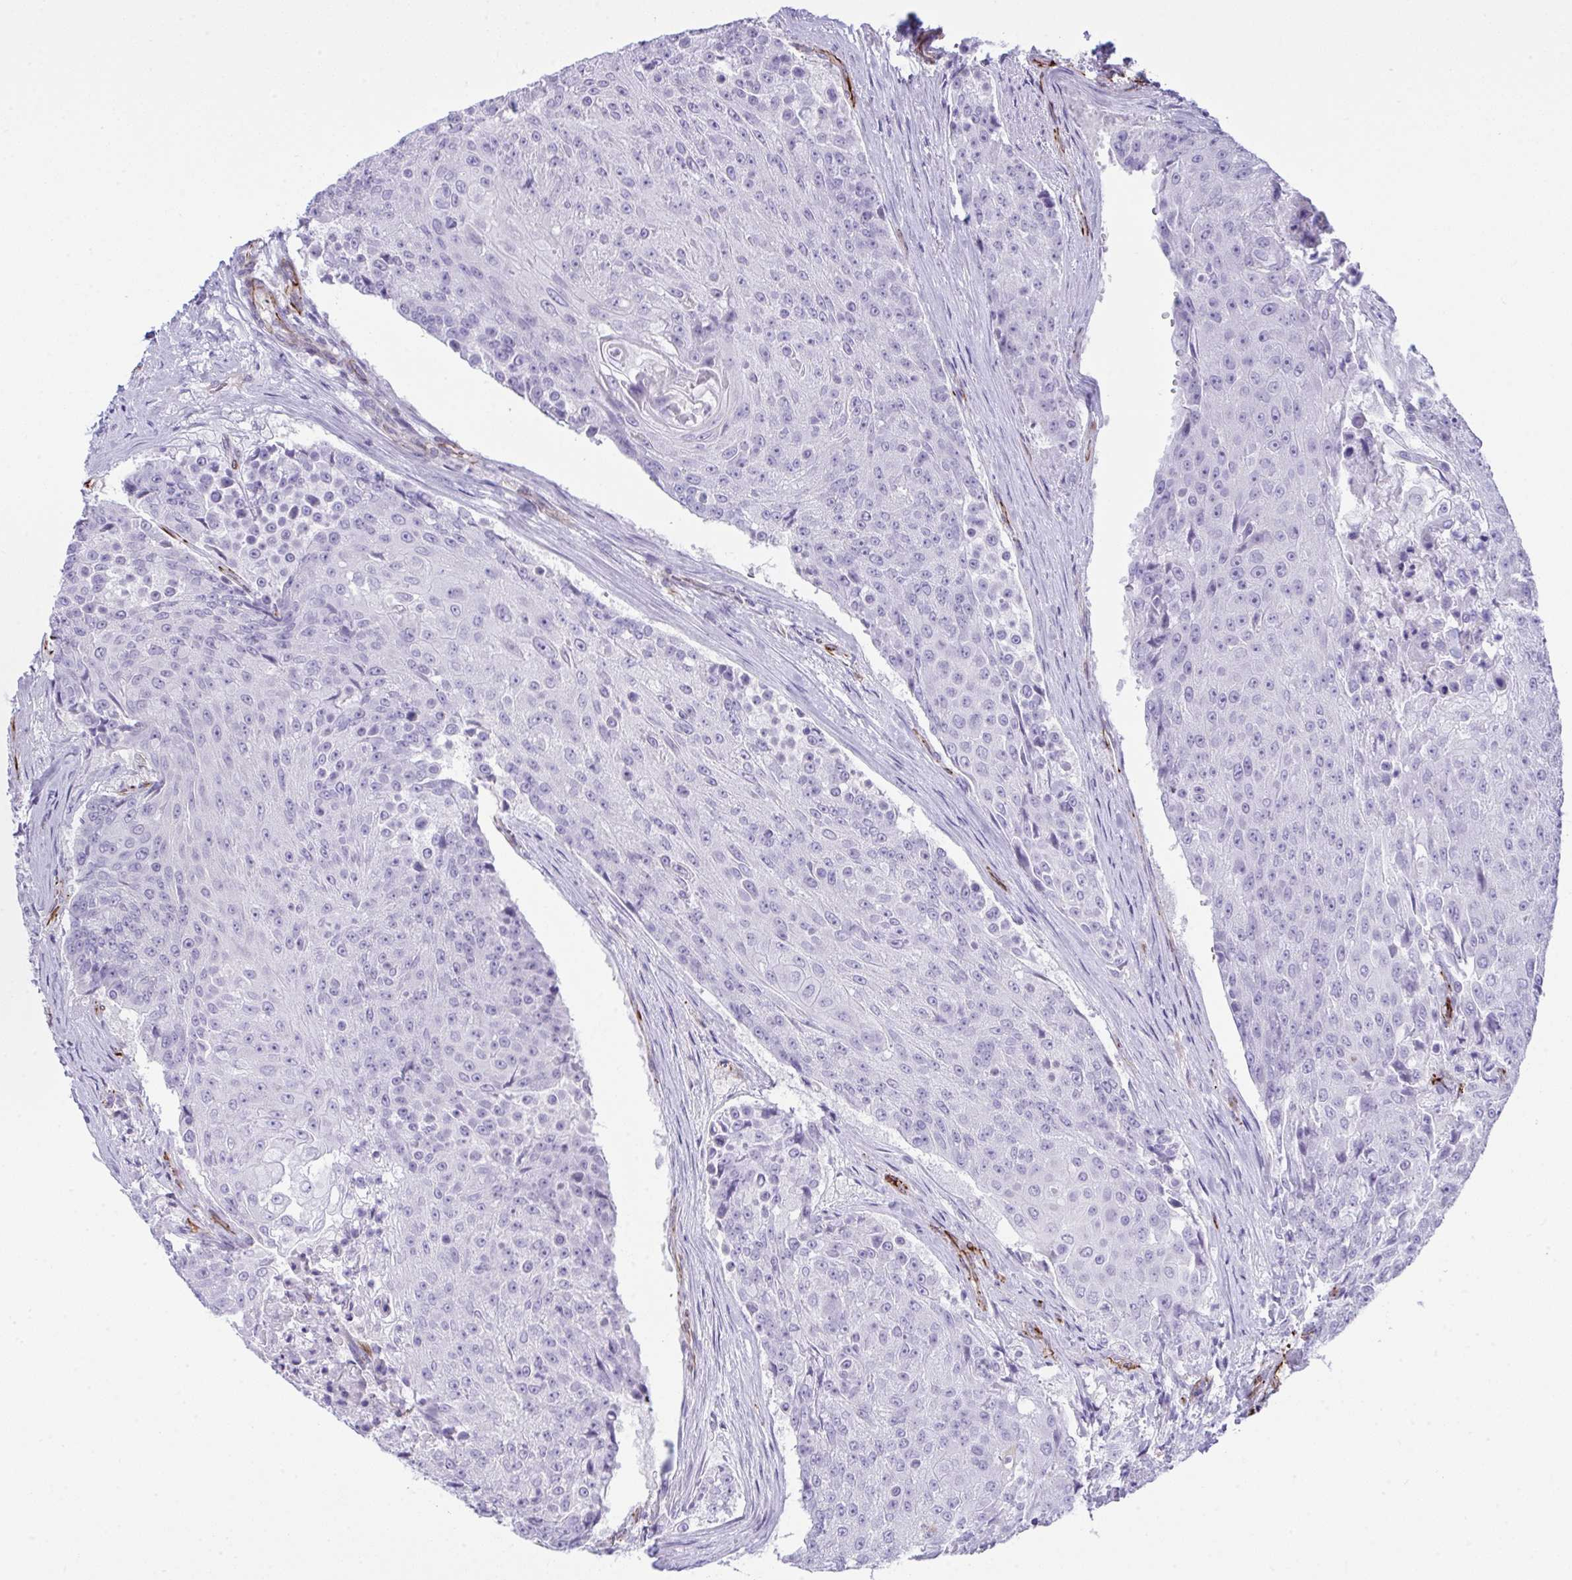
{"staining": {"intensity": "negative", "quantity": "none", "location": "none"}, "tissue": "urothelial cancer", "cell_type": "Tumor cells", "image_type": "cancer", "snomed": [{"axis": "morphology", "description": "Urothelial carcinoma, High grade"}, {"axis": "topography", "description": "Urinary bladder"}], "caption": "Urothelial cancer stained for a protein using immunohistochemistry demonstrates no expression tumor cells.", "gene": "SLC35B1", "patient": {"sex": "female", "age": 63}}